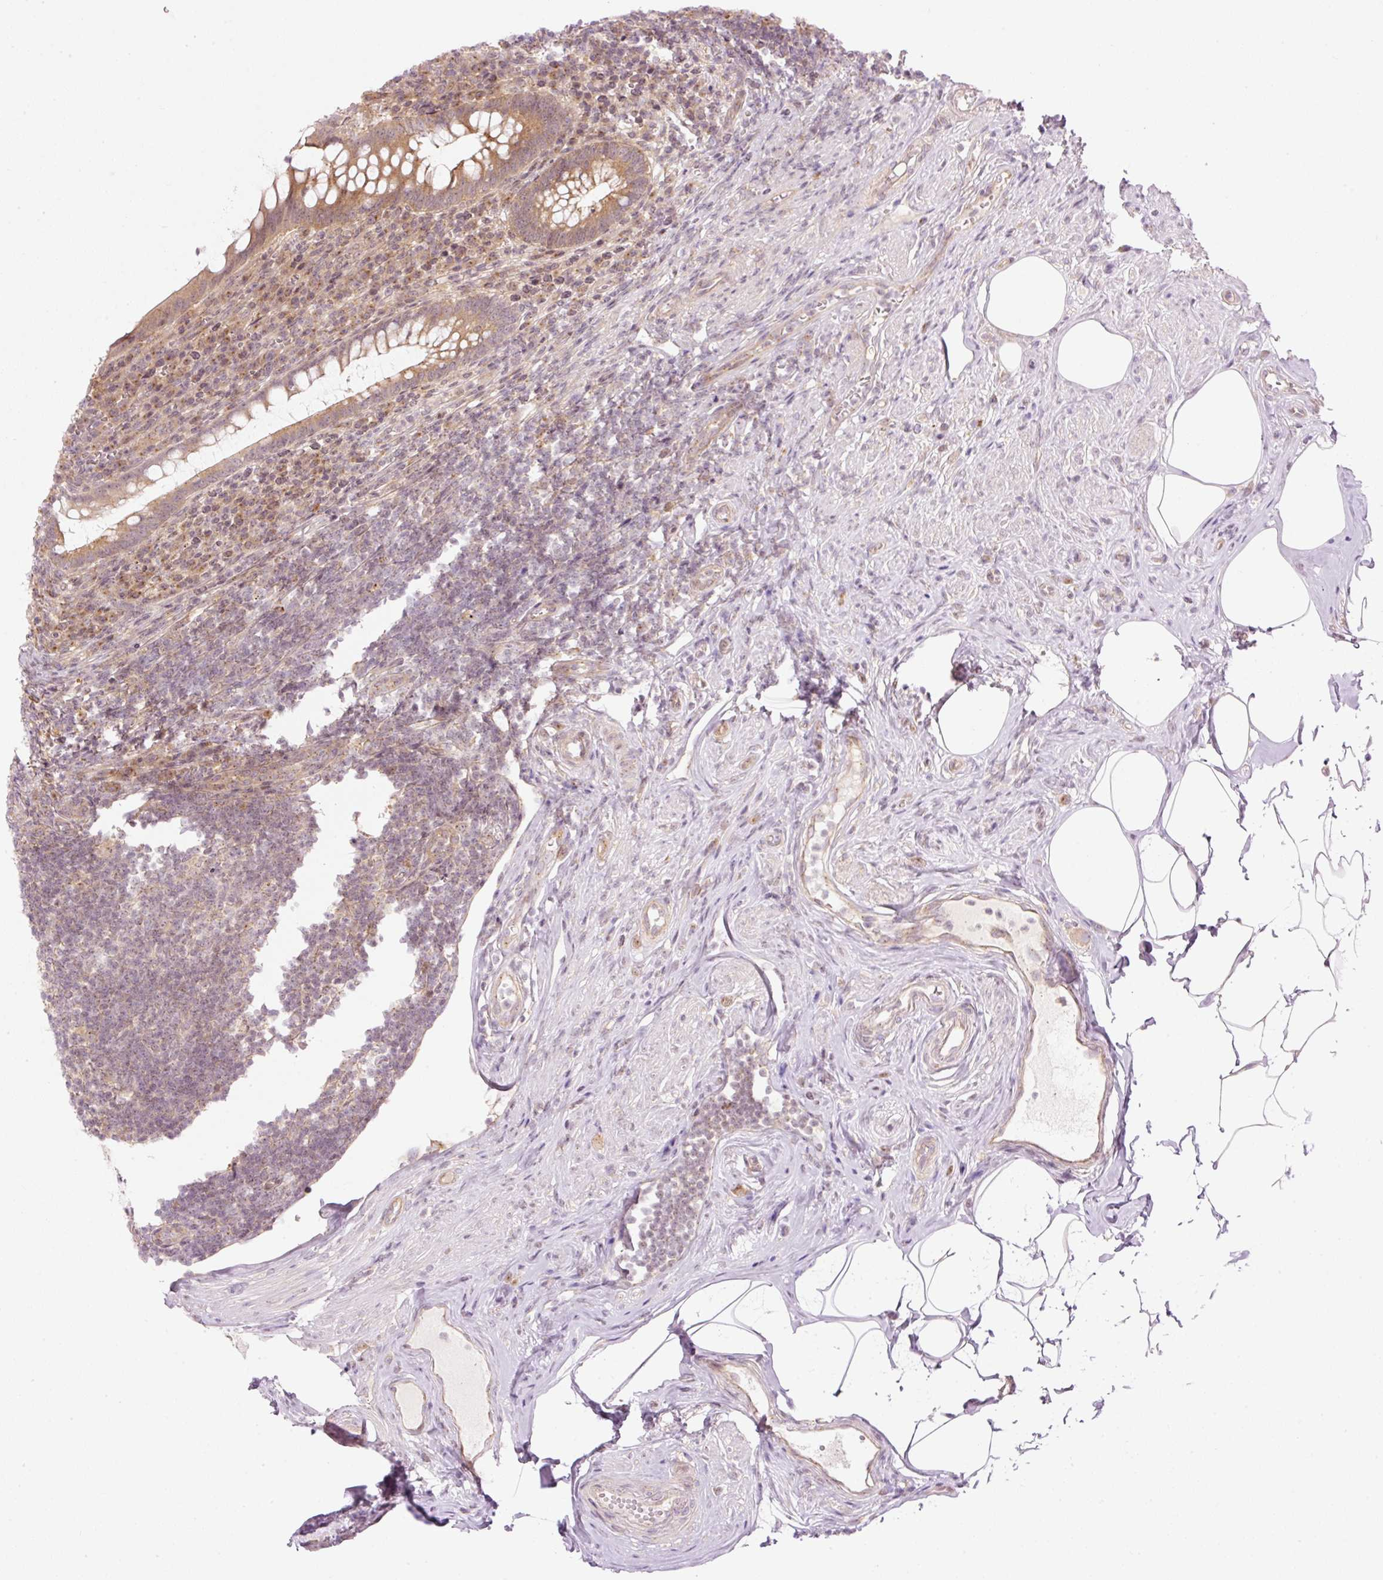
{"staining": {"intensity": "moderate", "quantity": ">75%", "location": "cytoplasmic/membranous"}, "tissue": "appendix", "cell_type": "Glandular cells", "image_type": "normal", "snomed": [{"axis": "morphology", "description": "Normal tissue, NOS"}, {"axis": "topography", "description": "Appendix"}], "caption": "High-power microscopy captured an immunohistochemistry (IHC) histopathology image of normal appendix, revealing moderate cytoplasmic/membranous expression in about >75% of glandular cells.", "gene": "MZT2A", "patient": {"sex": "female", "age": 56}}